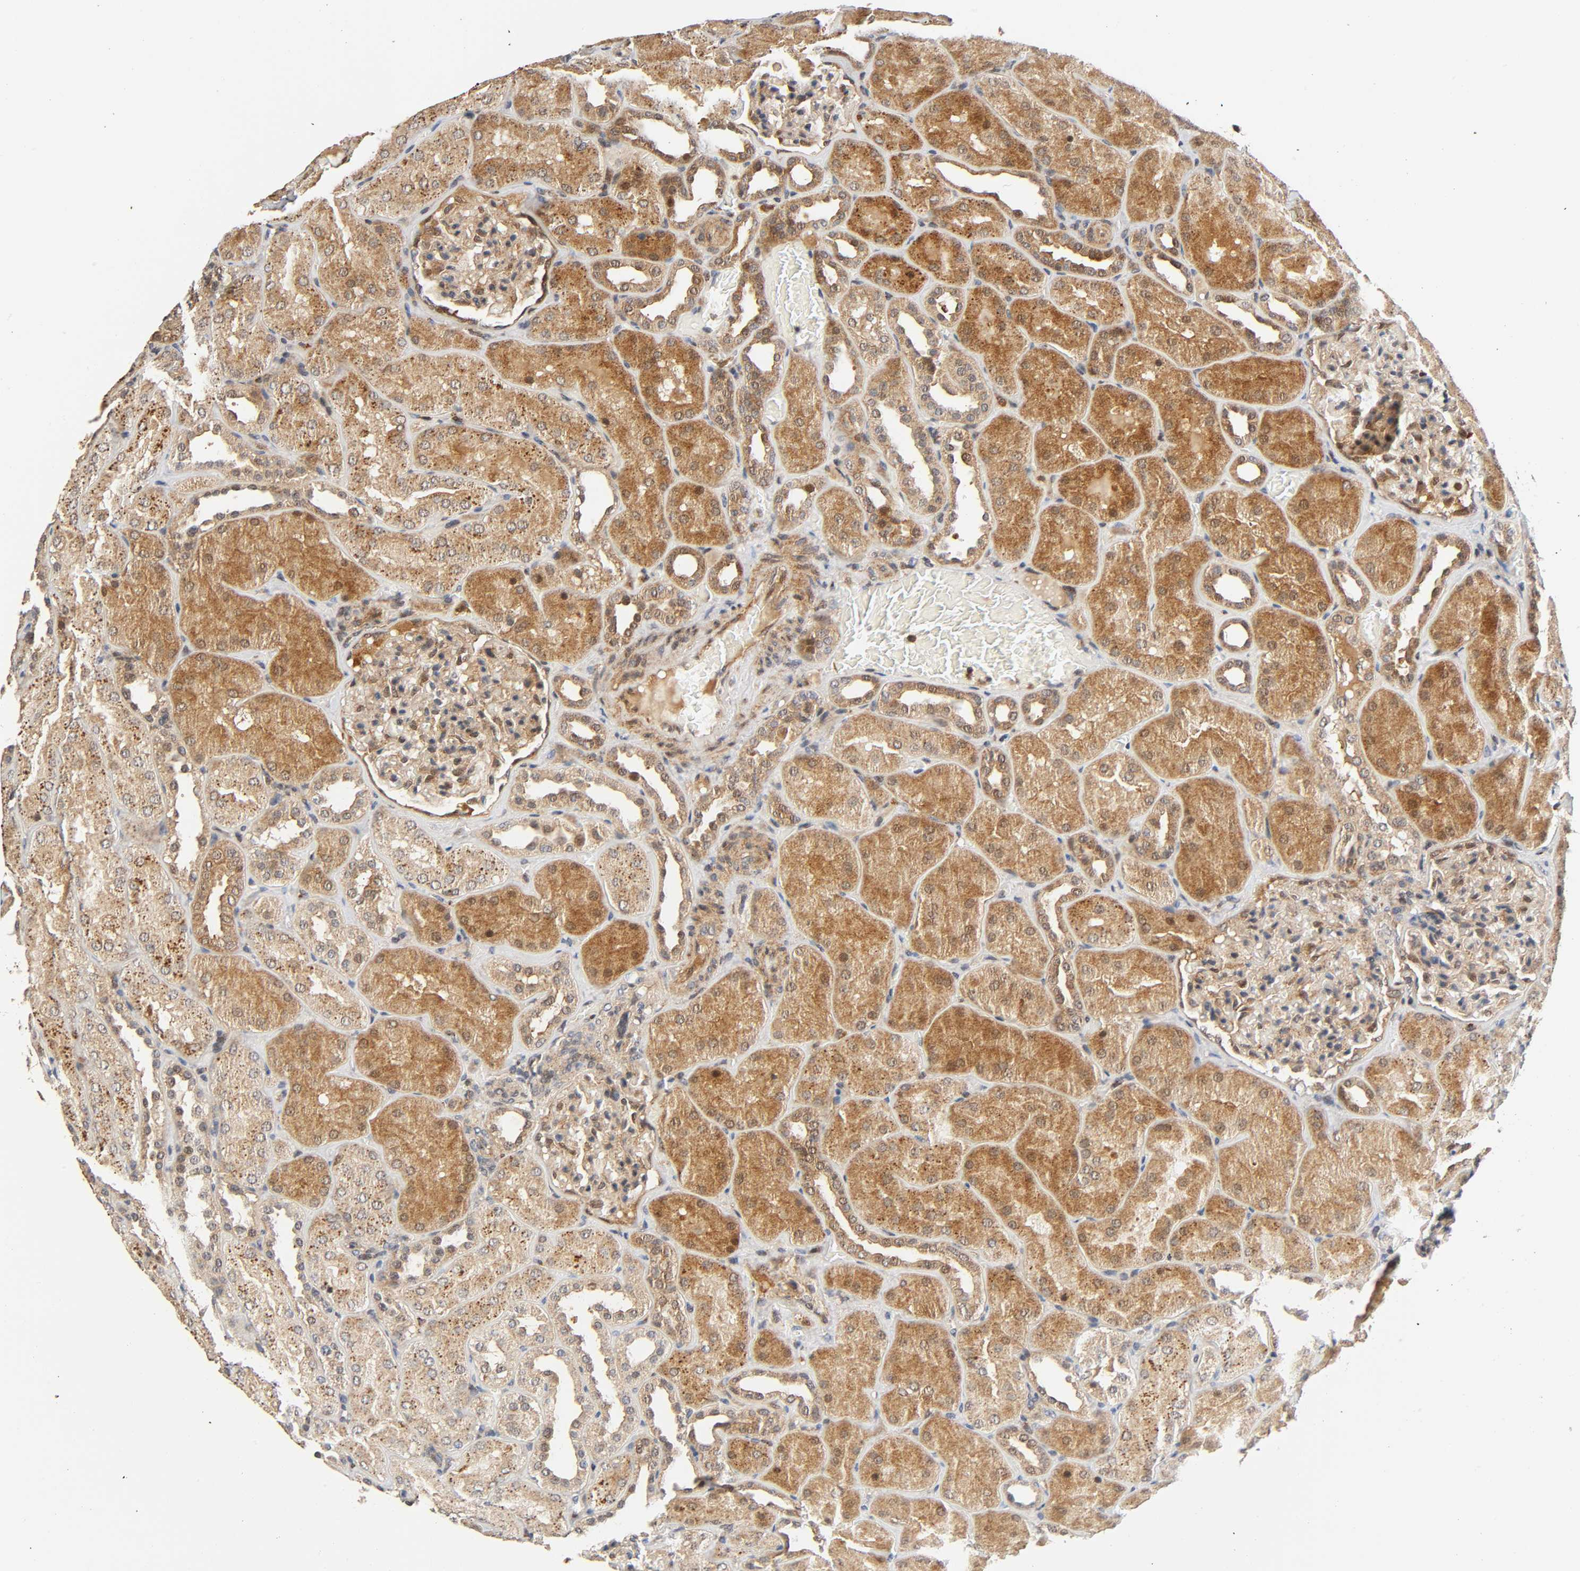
{"staining": {"intensity": "weak", "quantity": ">75%", "location": "cytoplasmic/membranous"}, "tissue": "kidney", "cell_type": "Cells in glomeruli", "image_type": "normal", "snomed": [{"axis": "morphology", "description": "Normal tissue, NOS"}, {"axis": "topography", "description": "Kidney"}], "caption": "IHC staining of unremarkable kidney, which shows low levels of weak cytoplasmic/membranous staining in approximately >75% of cells in glomeruli indicating weak cytoplasmic/membranous protein positivity. The staining was performed using DAB (brown) for protein detection and nuclei were counterstained in hematoxylin (blue).", "gene": "CASP9", "patient": {"sex": "male", "age": 28}}